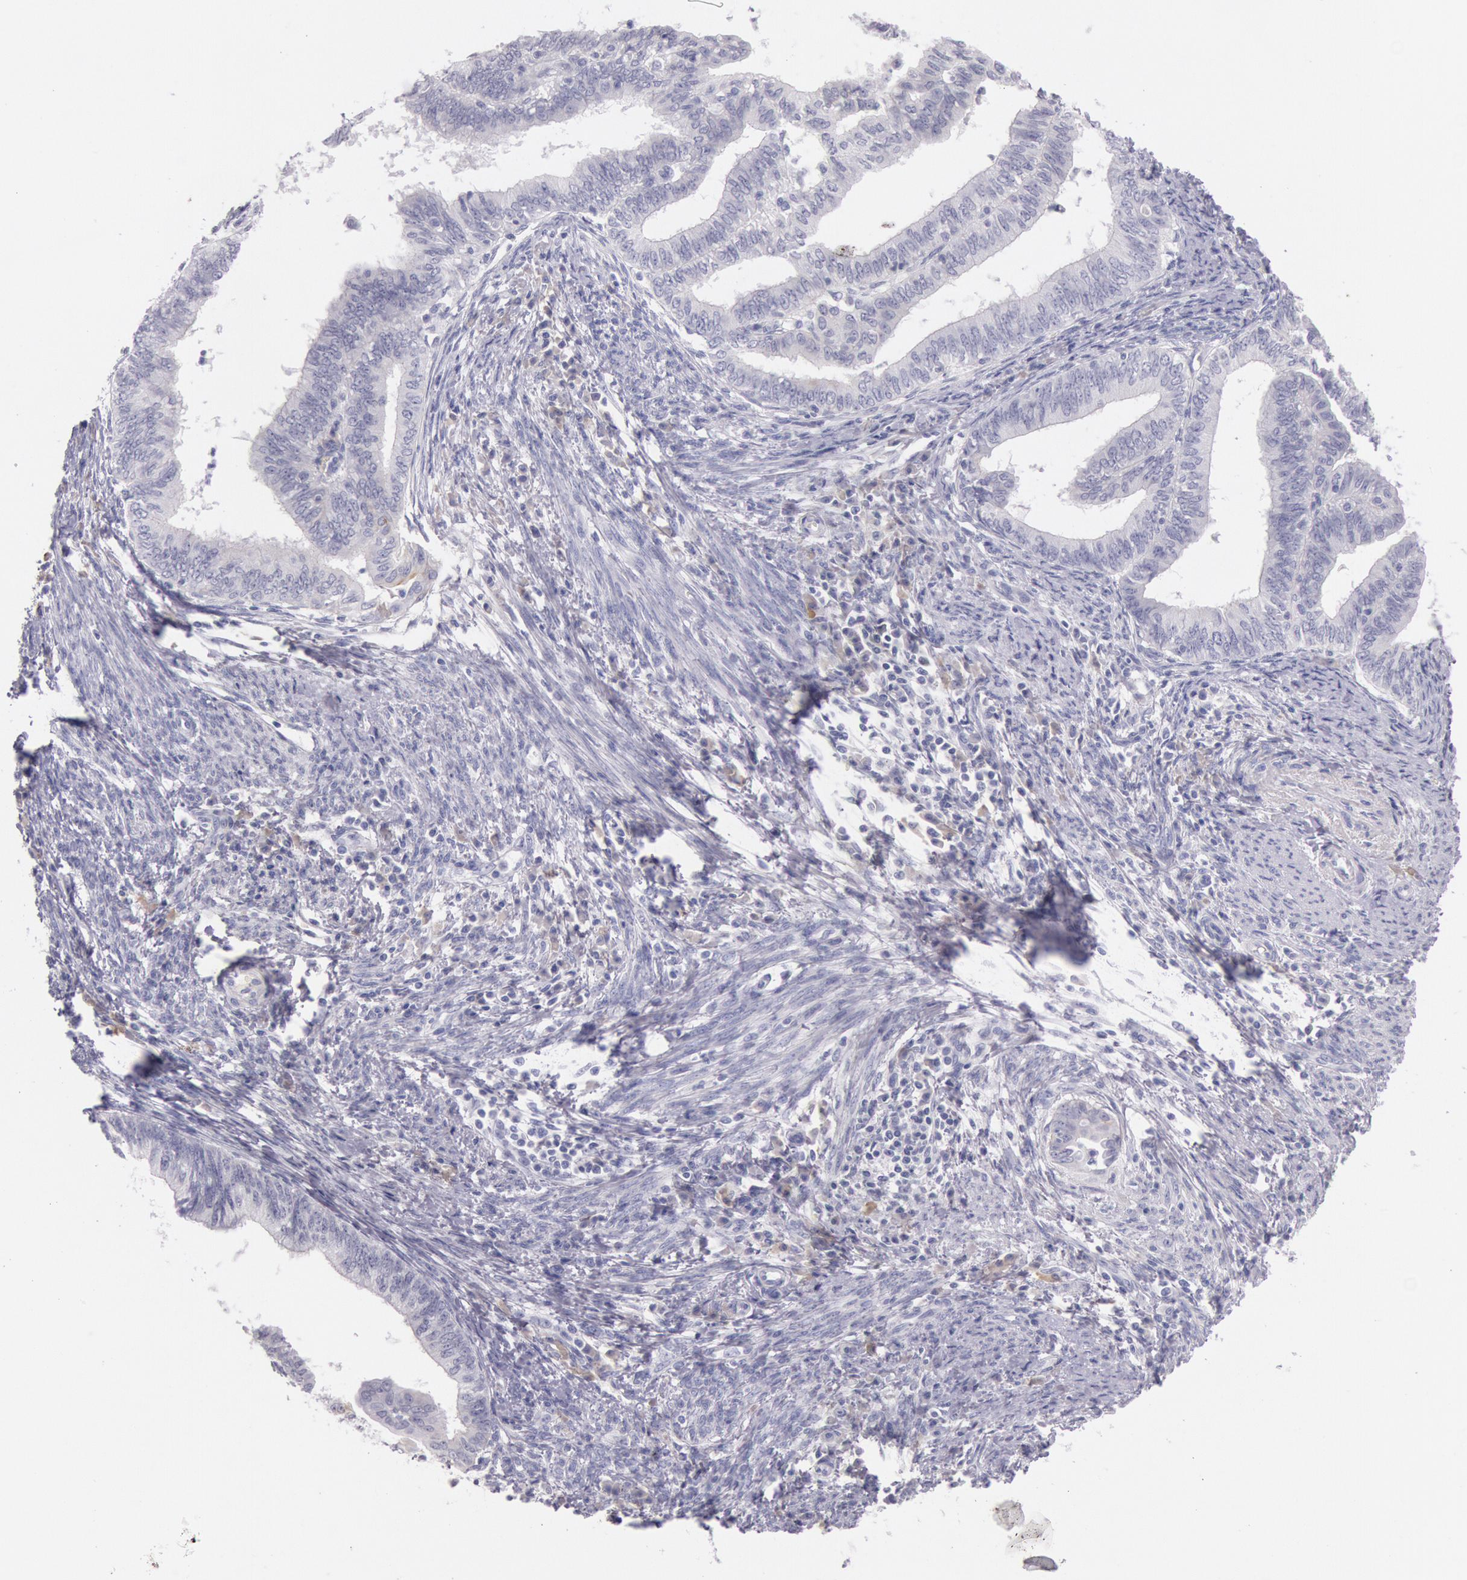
{"staining": {"intensity": "negative", "quantity": "none", "location": "none"}, "tissue": "endometrial cancer", "cell_type": "Tumor cells", "image_type": "cancer", "snomed": [{"axis": "morphology", "description": "Adenocarcinoma, NOS"}, {"axis": "topography", "description": "Endometrium"}], "caption": "The photomicrograph exhibits no staining of tumor cells in endometrial adenocarcinoma.", "gene": "EGFR", "patient": {"sex": "female", "age": 66}}